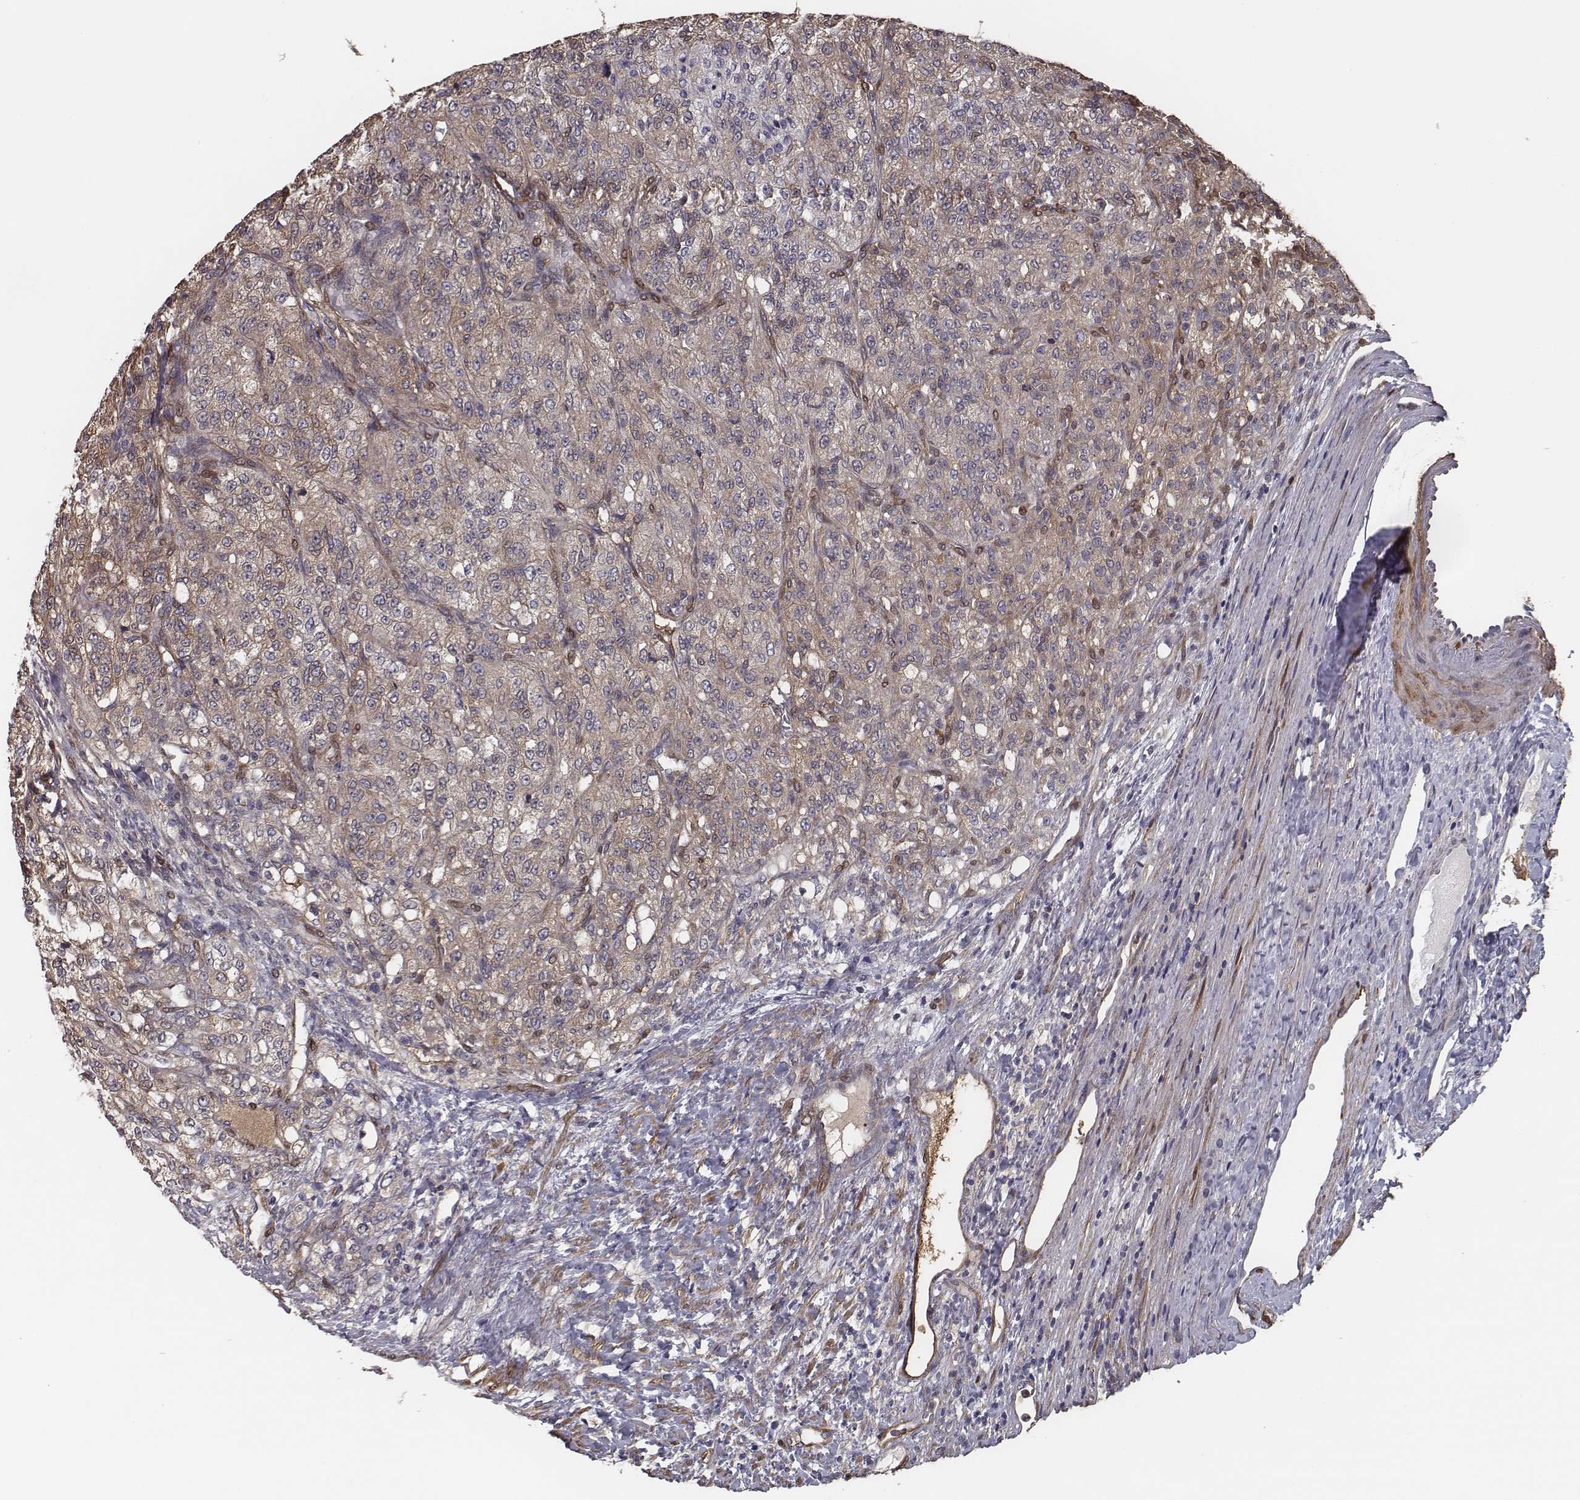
{"staining": {"intensity": "weak", "quantity": ">75%", "location": "cytoplasmic/membranous"}, "tissue": "renal cancer", "cell_type": "Tumor cells", "image_type": "cancer", "snomed": [{"axis": "morphology", "description": "Adenocarcinoma, NOS"}, {"axis": "topography", "description": "Kidney"}], "caption": "Renal adenocarcinoma was stained to show a protein in brown. There is low levels of weak cytoplasmic/membranous expression in approximately >75% of tumor cells. (Brightfield microscopy of DAB IHC at high magnification).", "gene": "ISYNA1", "patient": {"sex": "female", "age": 63}}